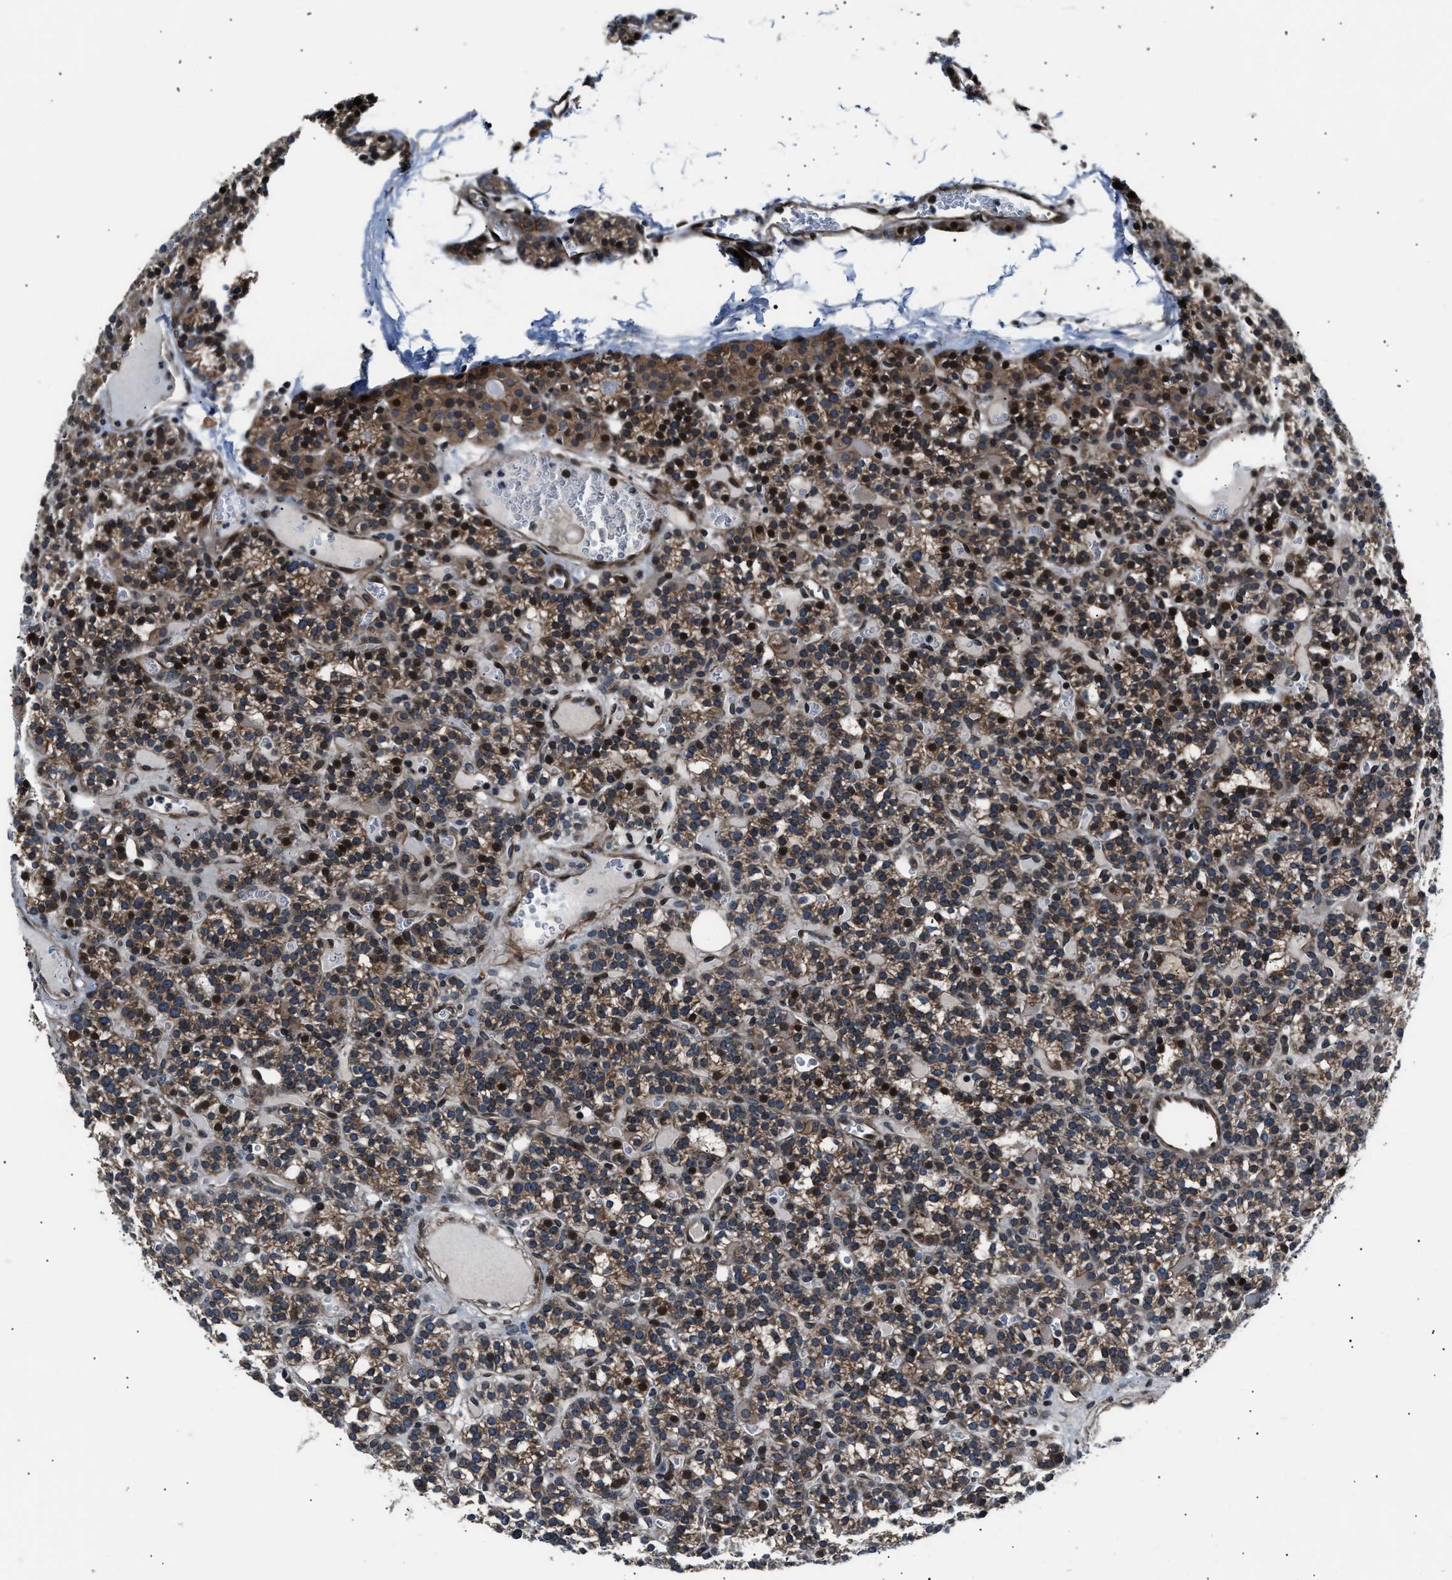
{"staining": {"intensity": "moderate", "quantity": ">75%", "location": "cytoplasmic/membranous,nuclear"}, "tissue": "parathyroid gland", "cell_type": "Glandular cells", "image_type": "normal", "snomed": [{"axis": "morphology", "description": "Normal tissue, NOS"}, {"axis": "morphology", "description": "Adenoma, NOS"}, {"axis": "topography", "description": "Parathyroid gland"}], "caption": "A brown stain labels moderate cytoplasmic/membranous,nuclear expression of a protein in glandular cells of normal parathyroid gland.", "gene": "DYNC2I1", "patient": {"sex": "female", "age": 58}}